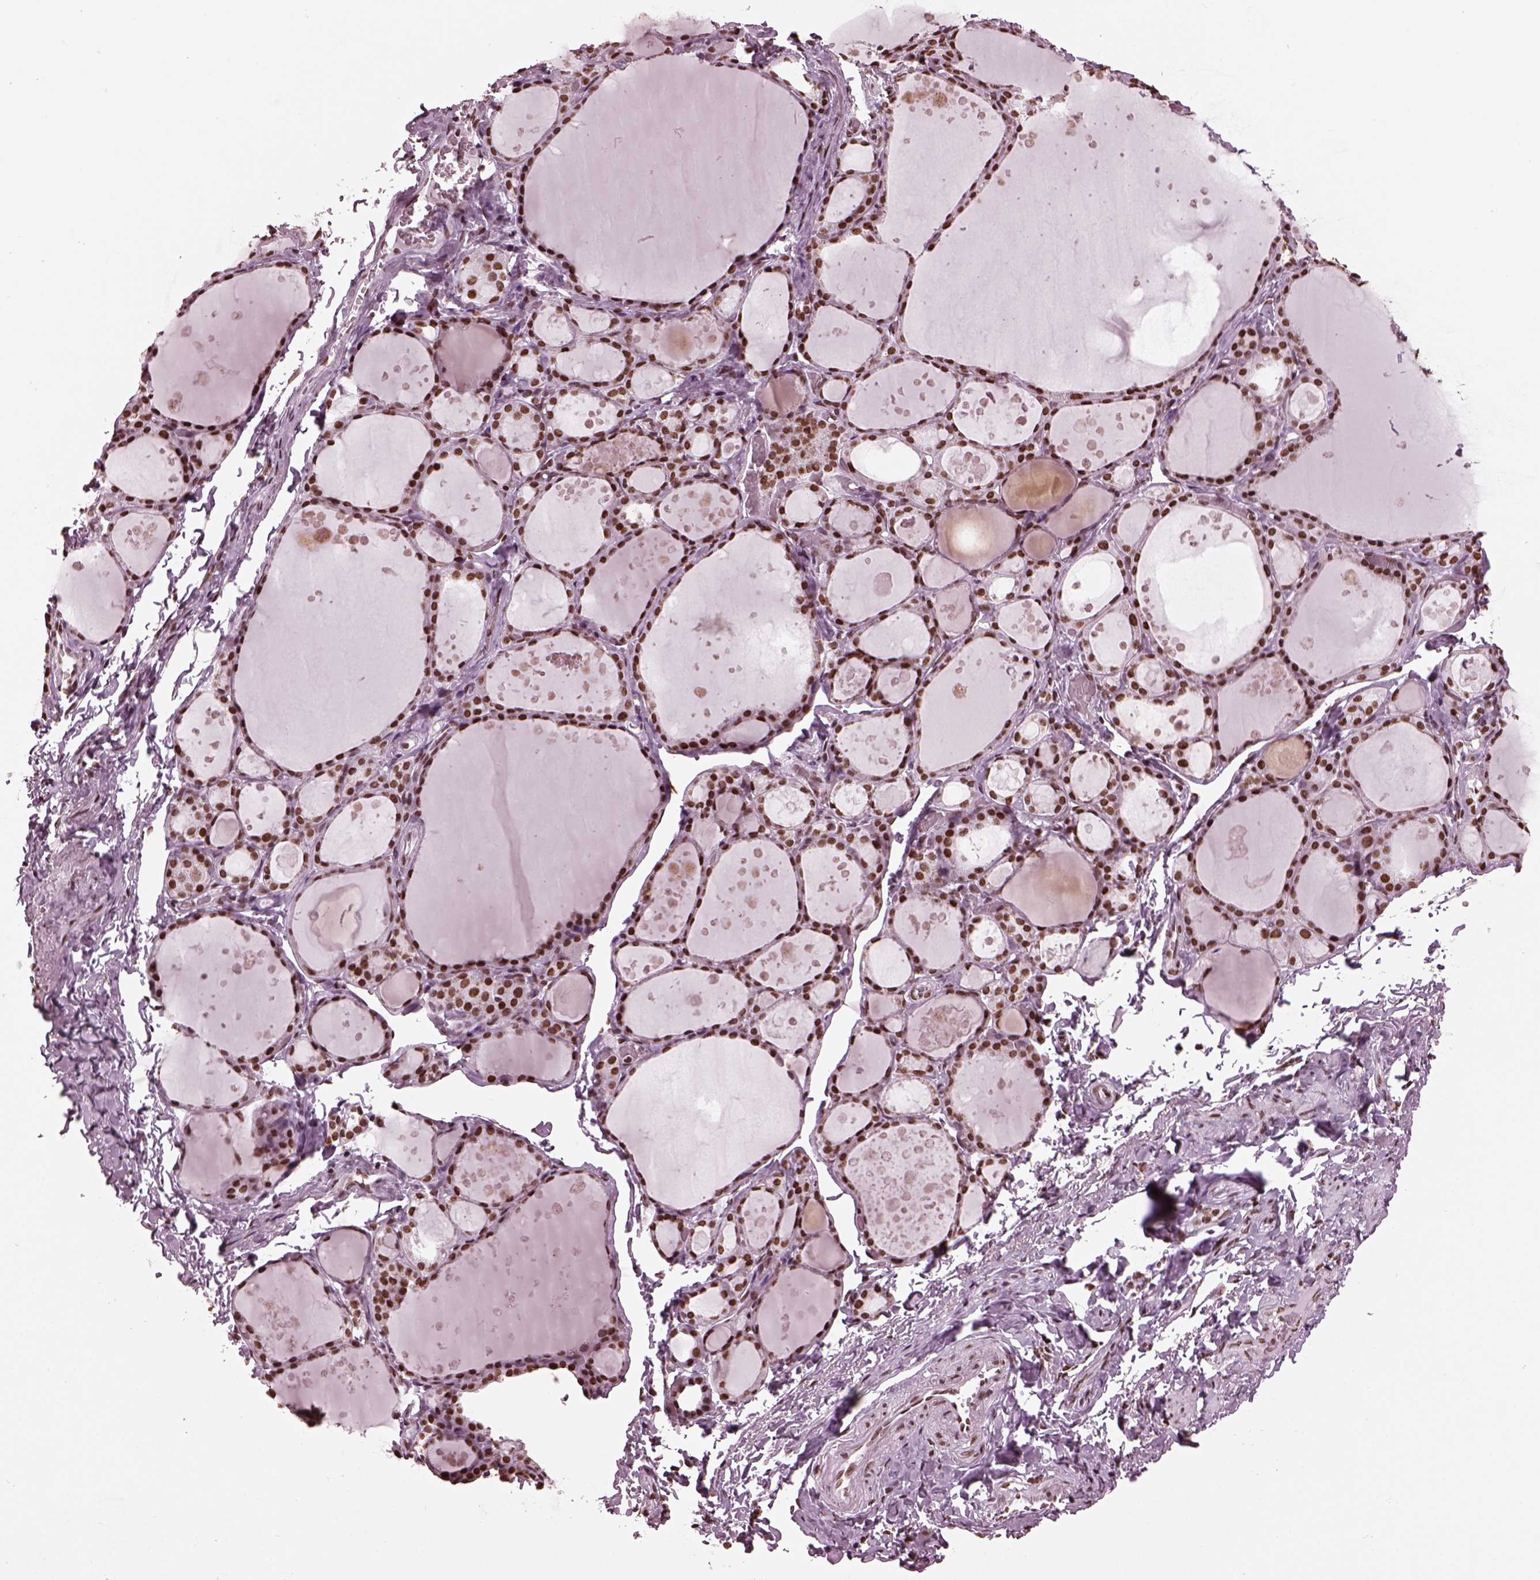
{"staining": {"intensity": "strong", "quantity": ">75%", "location": "nuclear"}, "tissue": "thyroid gland", "cell_type": "Glandular cells", "image_type": "normal", "snomed": [{"axis": "morphology", "description": "Normal tissue, NOS"}, {"axis": "topography", "description": "Thyroid gland"}], "caption": "Immunohistochemistry (IHC) image of normal thyroid gland: thyroid gland stained using IHC displays high levels of strong protein expression localized specifically in the nuclear of glandular cells, appearing as a nuclear brown color.", "gene": "CBFA2T3", "patient": {"sex": "male", "age": 68}}